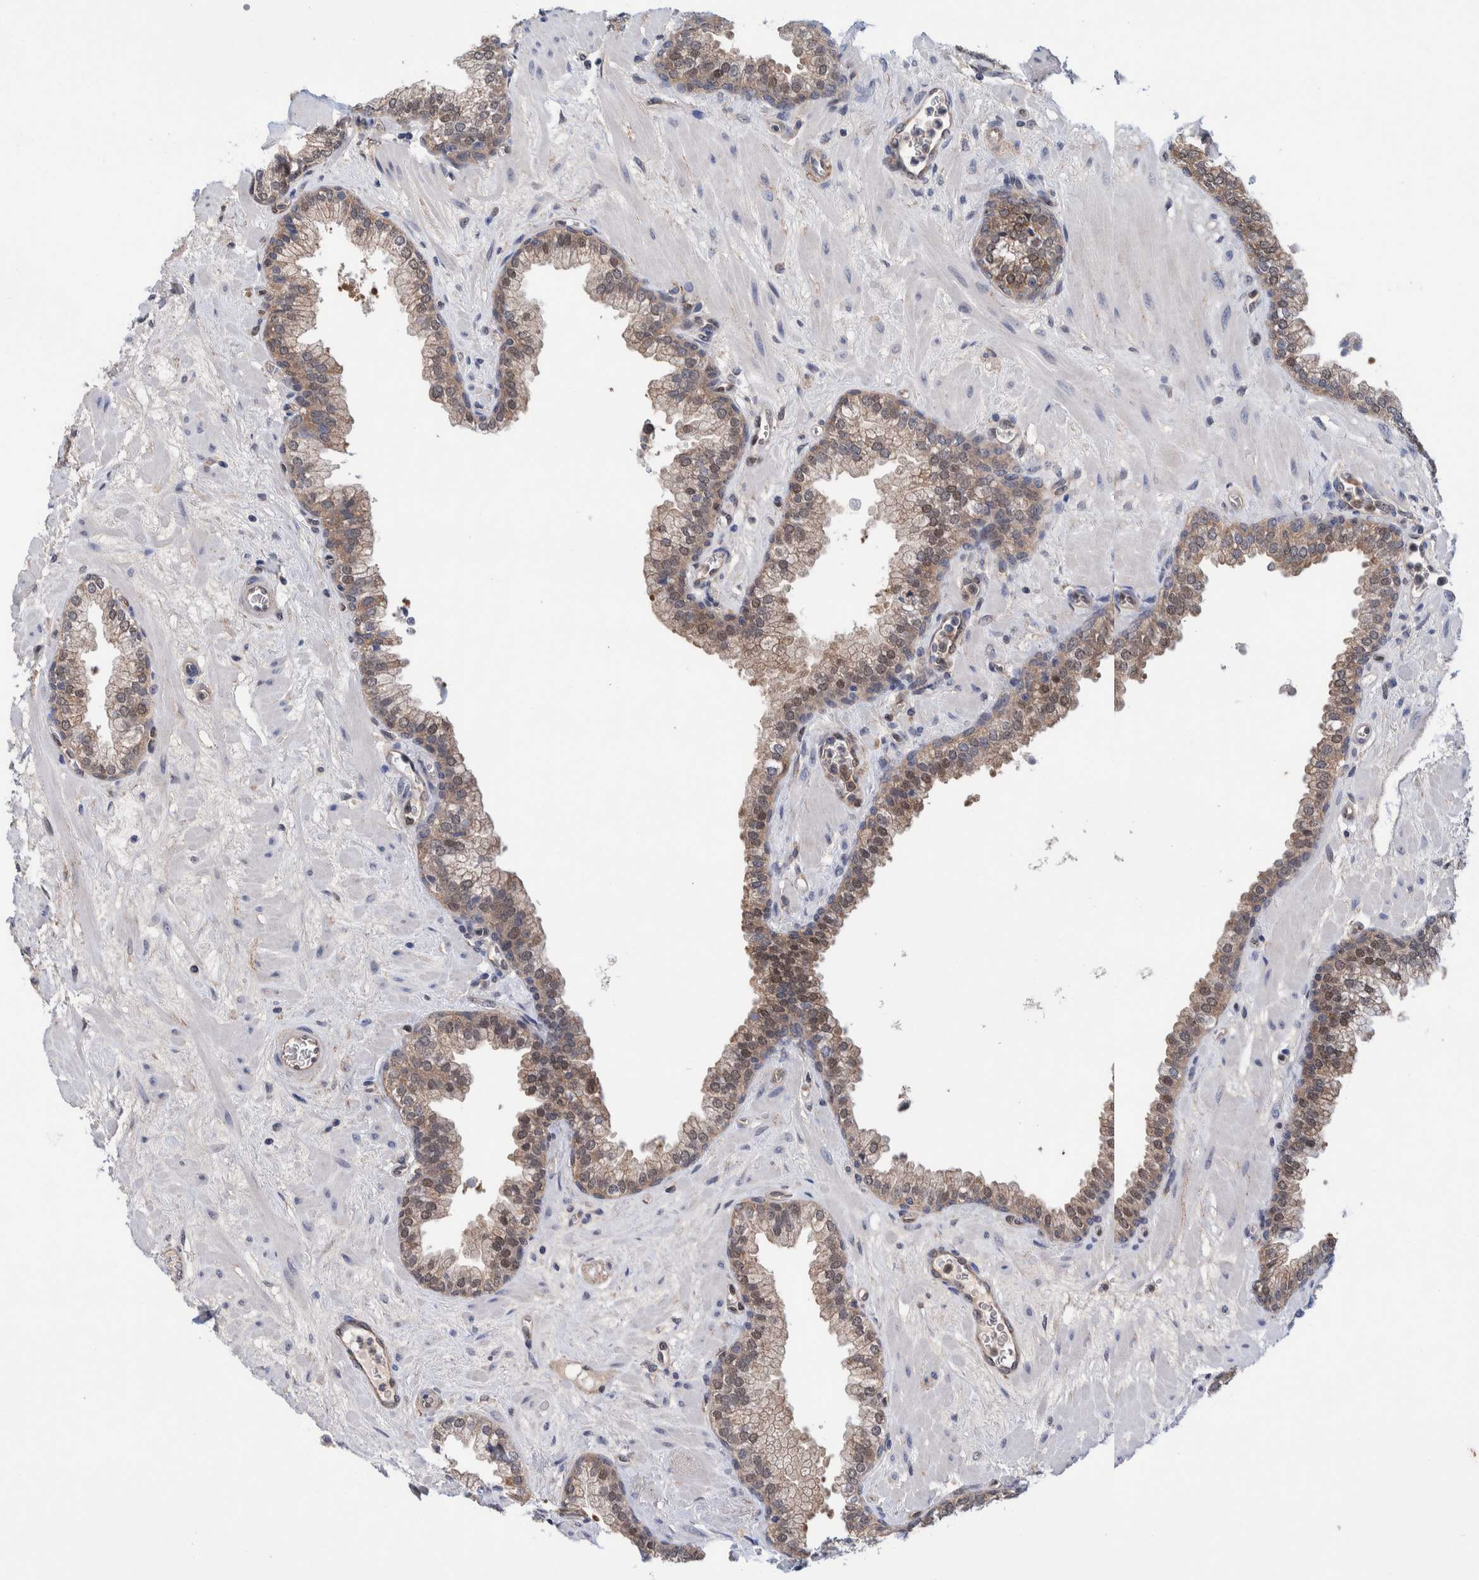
{"staining": {"intensity": "moderate", "quantity": ">75%", "location": "cytoplasmic/membranous"}, "tissue": "prostate", "cell_type": "Glandular cells", "image_type": "normal", "snomed": [{"axis": "morphology", "description": "Normal tissue, NOS"}, {"axis": "morphology", "description": "Urothelial carcinoma, Low grade"}, {"axis": "topography", "description": "Urinary bladder"}, {"axis": "topography", "description": "Prostate"}], "caption": "About >75% of glandular cells in normal prostate show moderate cytoplasmic/membranous protein expression as visualized by brown immunohistochemical staining.", "gene": "PFAS", "patient": {"sex": "male", "age": 60}}